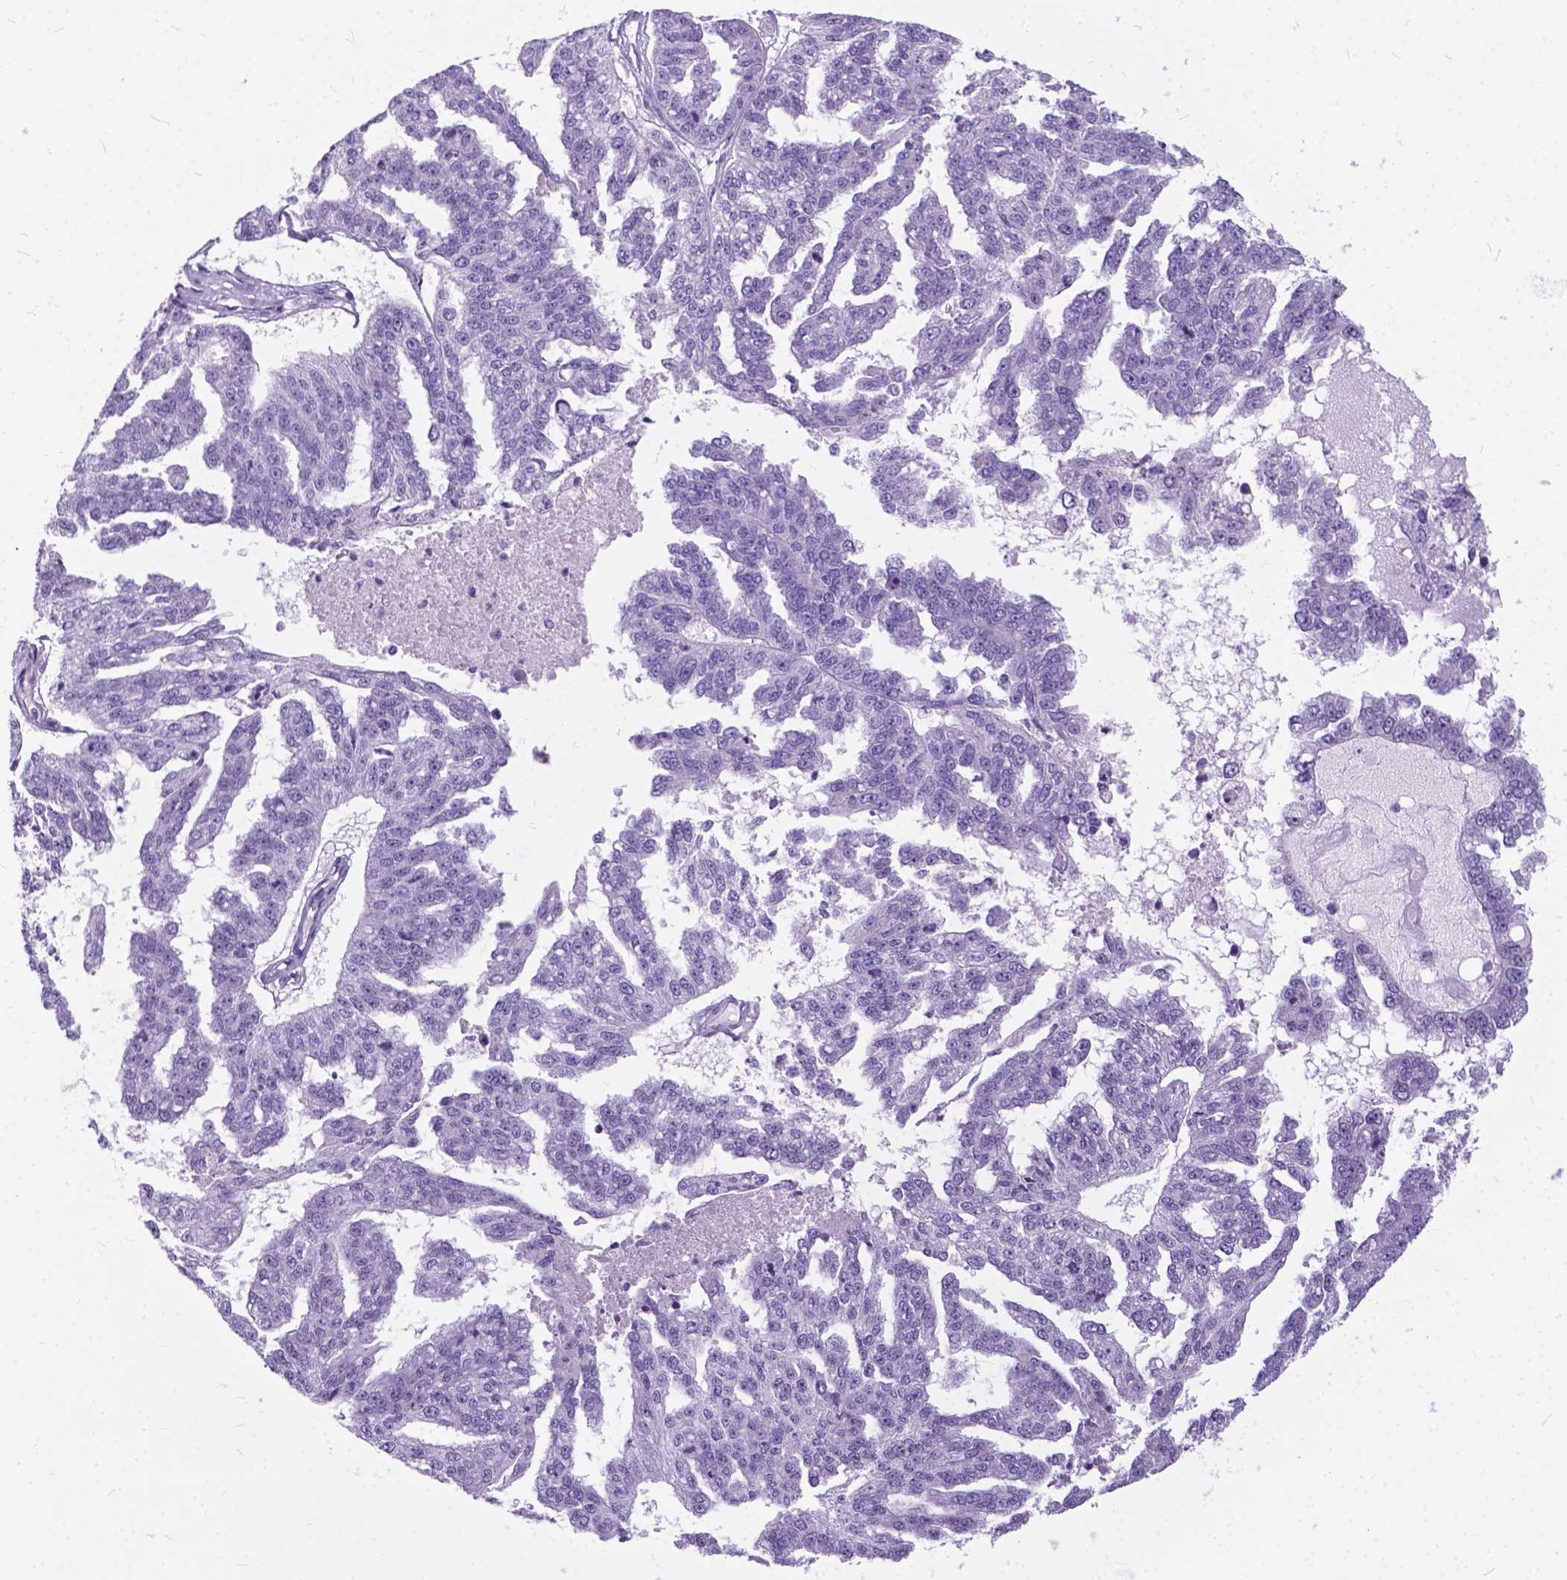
{"staining": {"intensity": "negative", "quantity": "none", "location": "none"}, "tissue": "ovarian cancer", "cell_type": "Tumor cells", "image_type": "cancer", "snomed": [{"axis": "morphology", "description": "Cystadenocarcinoma, serous, NOS"}, {"axis": "topography", "description": "Ovary"}], "caption": "This is an immunohistochemistry photomicrograph of human serous cystadenocarcinoma (ovarian). There is no expression in tumor cells.", "gene": "BSND", "patient": {"sex": "female", "age": 58}}